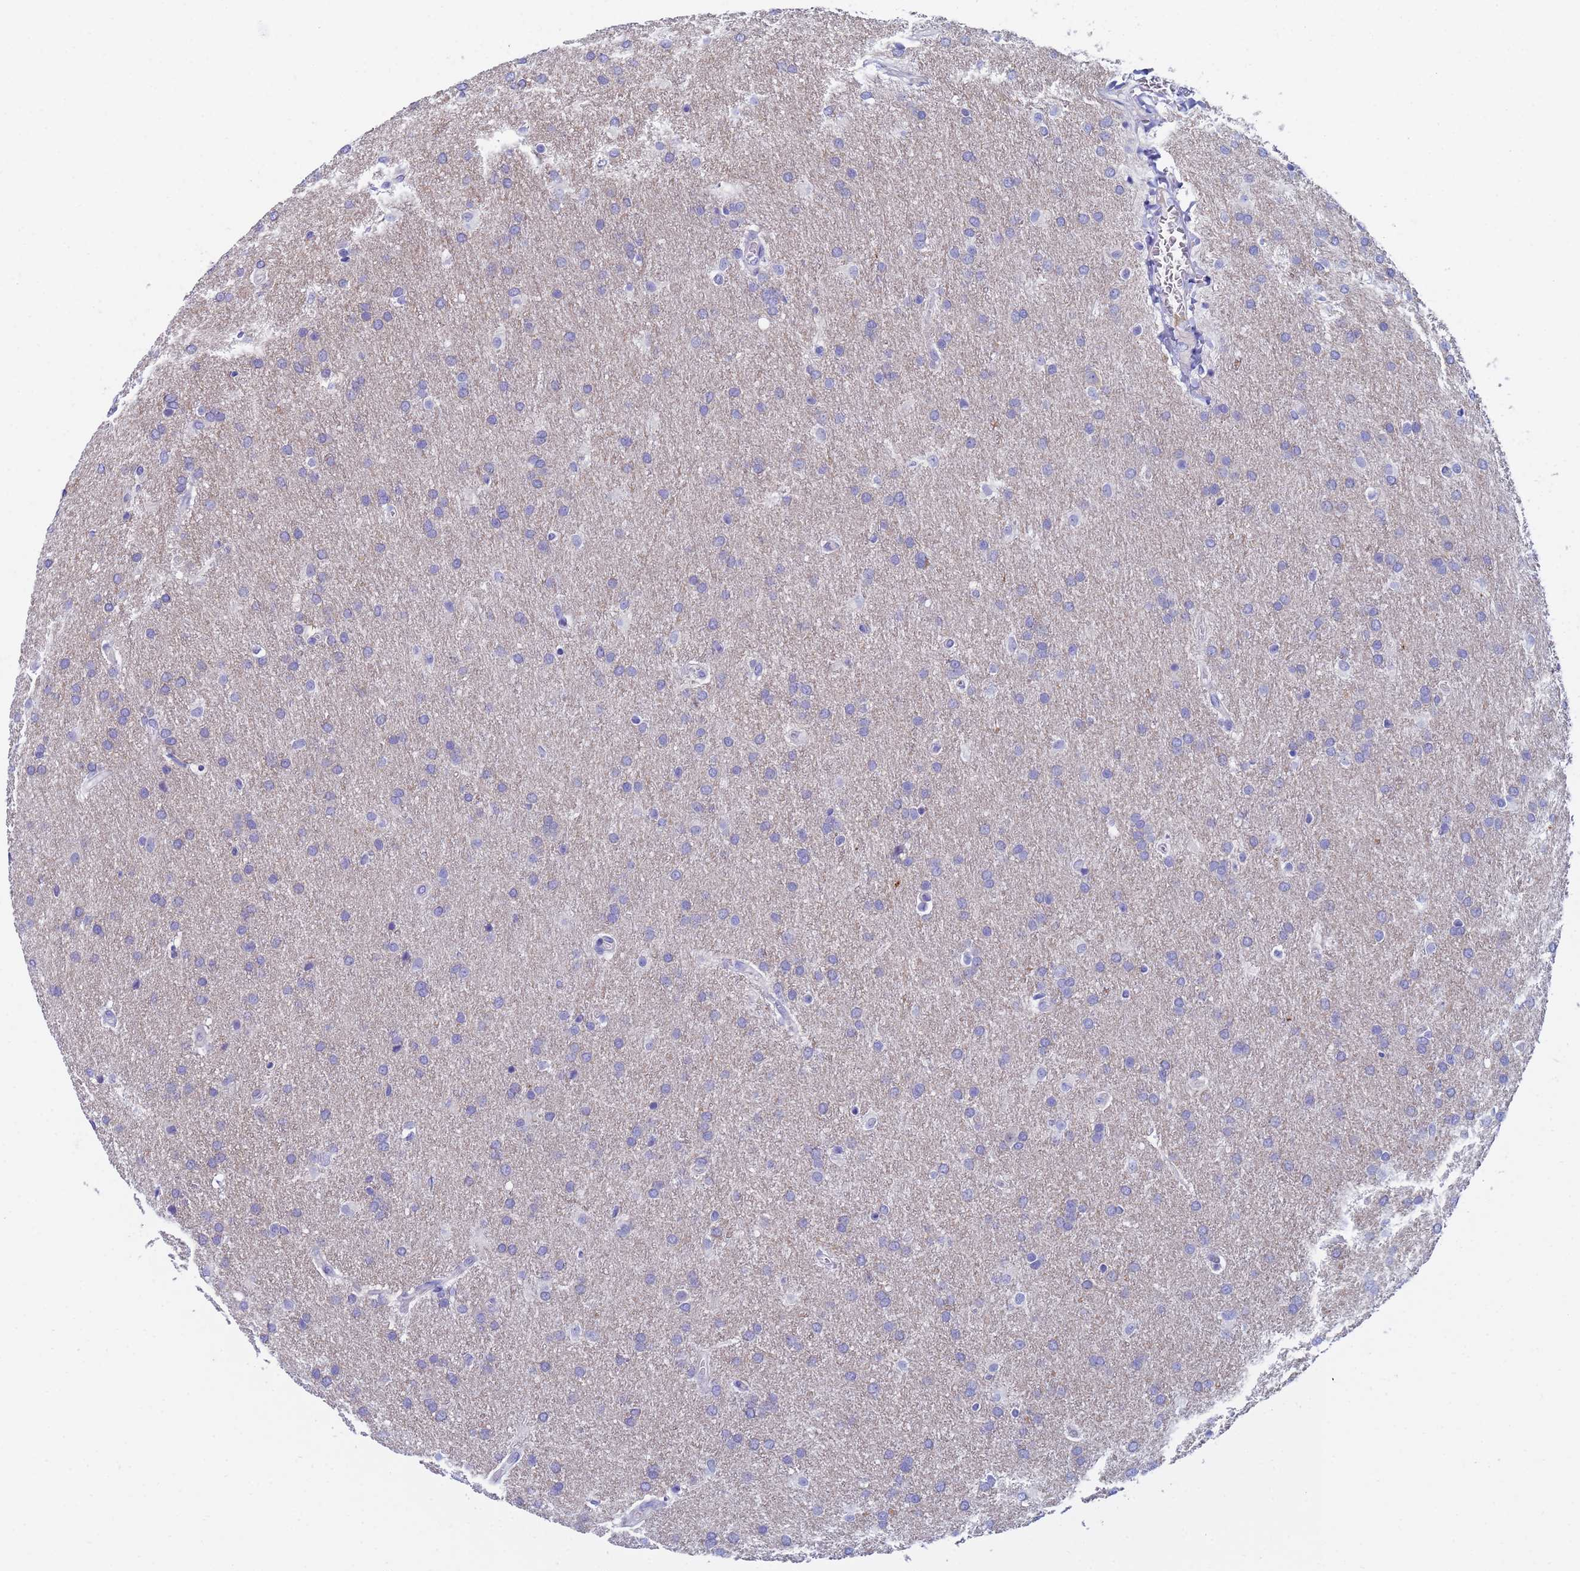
{"staining": {"intensity": "negative", "quantity": "none", "location": "none"}, "tissue": "glioma", "cell_type": "Tumor cells", "image_type": "cancer", "snomed": [{"axis": "morphology", "description": "Glioma, malignant, Low grade"}, {"axis": "topography", "description": "Brain"}], "caption": "IHC micrograph of neoplastic tissue: human malignant glioma (low-grade) stained with DAB (3,3'-diaminobenzidine) shows no significant protein positivity in tumor cells.", "gene": "UBE2O", "patient": {"sex": "female", "age": 32}}